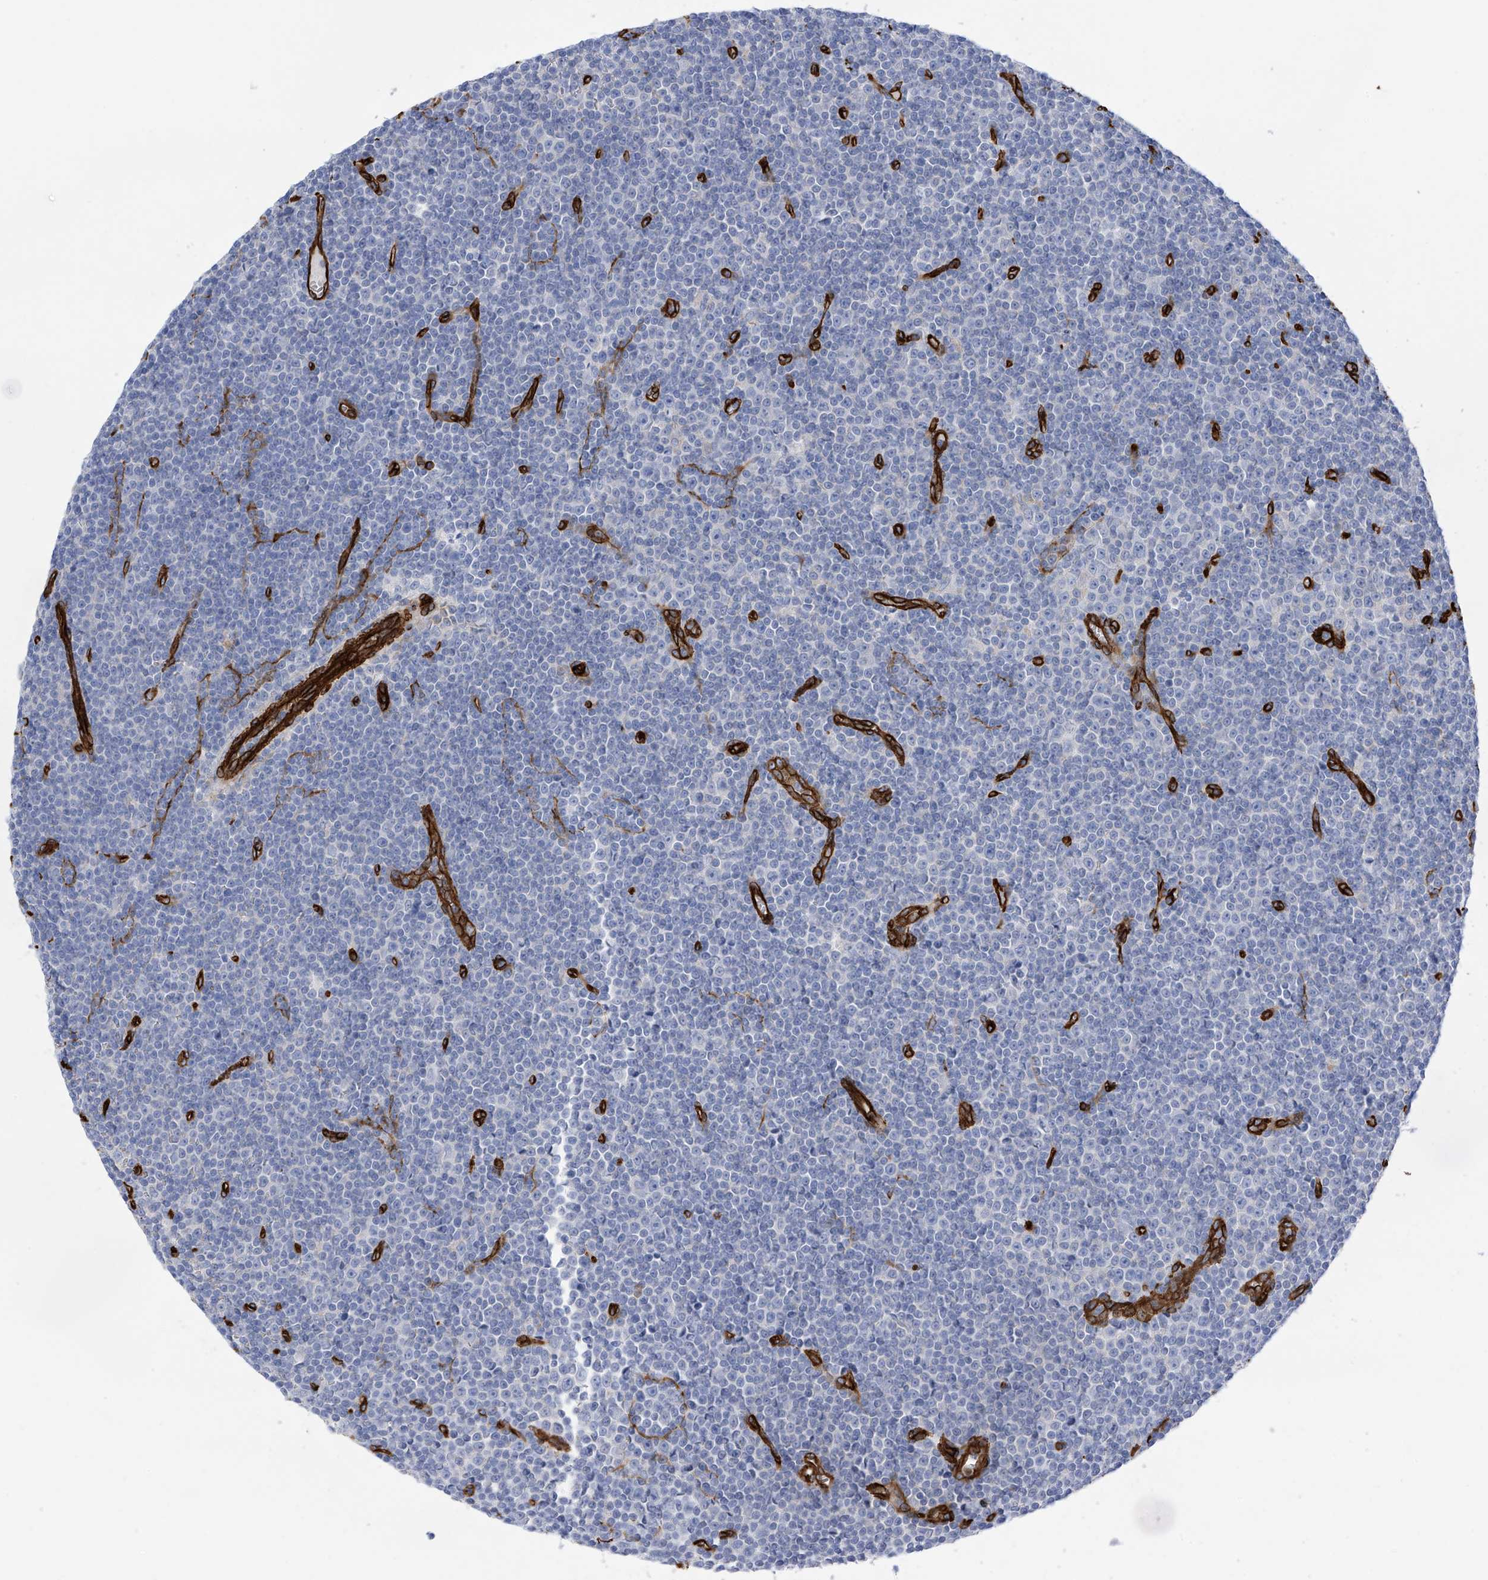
{"staining": {"intensity": "negative", "quantity": "none", "location": "none"}, "tissue": "lymphoma", "cell_type": "Tumor cells", "image_type": "cancer", "snomed": [{"axis": "morphology", "description": "Malignant lymphoma, non-Hodgkin's type, Low grade"}, {"axis": "topography", "description": "Lymph node"}], "caption": "Tumor cells are negative for brown protein staining in low-grade malignant lymphoma, non-Hodgkin's type.", "gene": "UBTD1", "patient": {"sex": "female", "age": 67}}